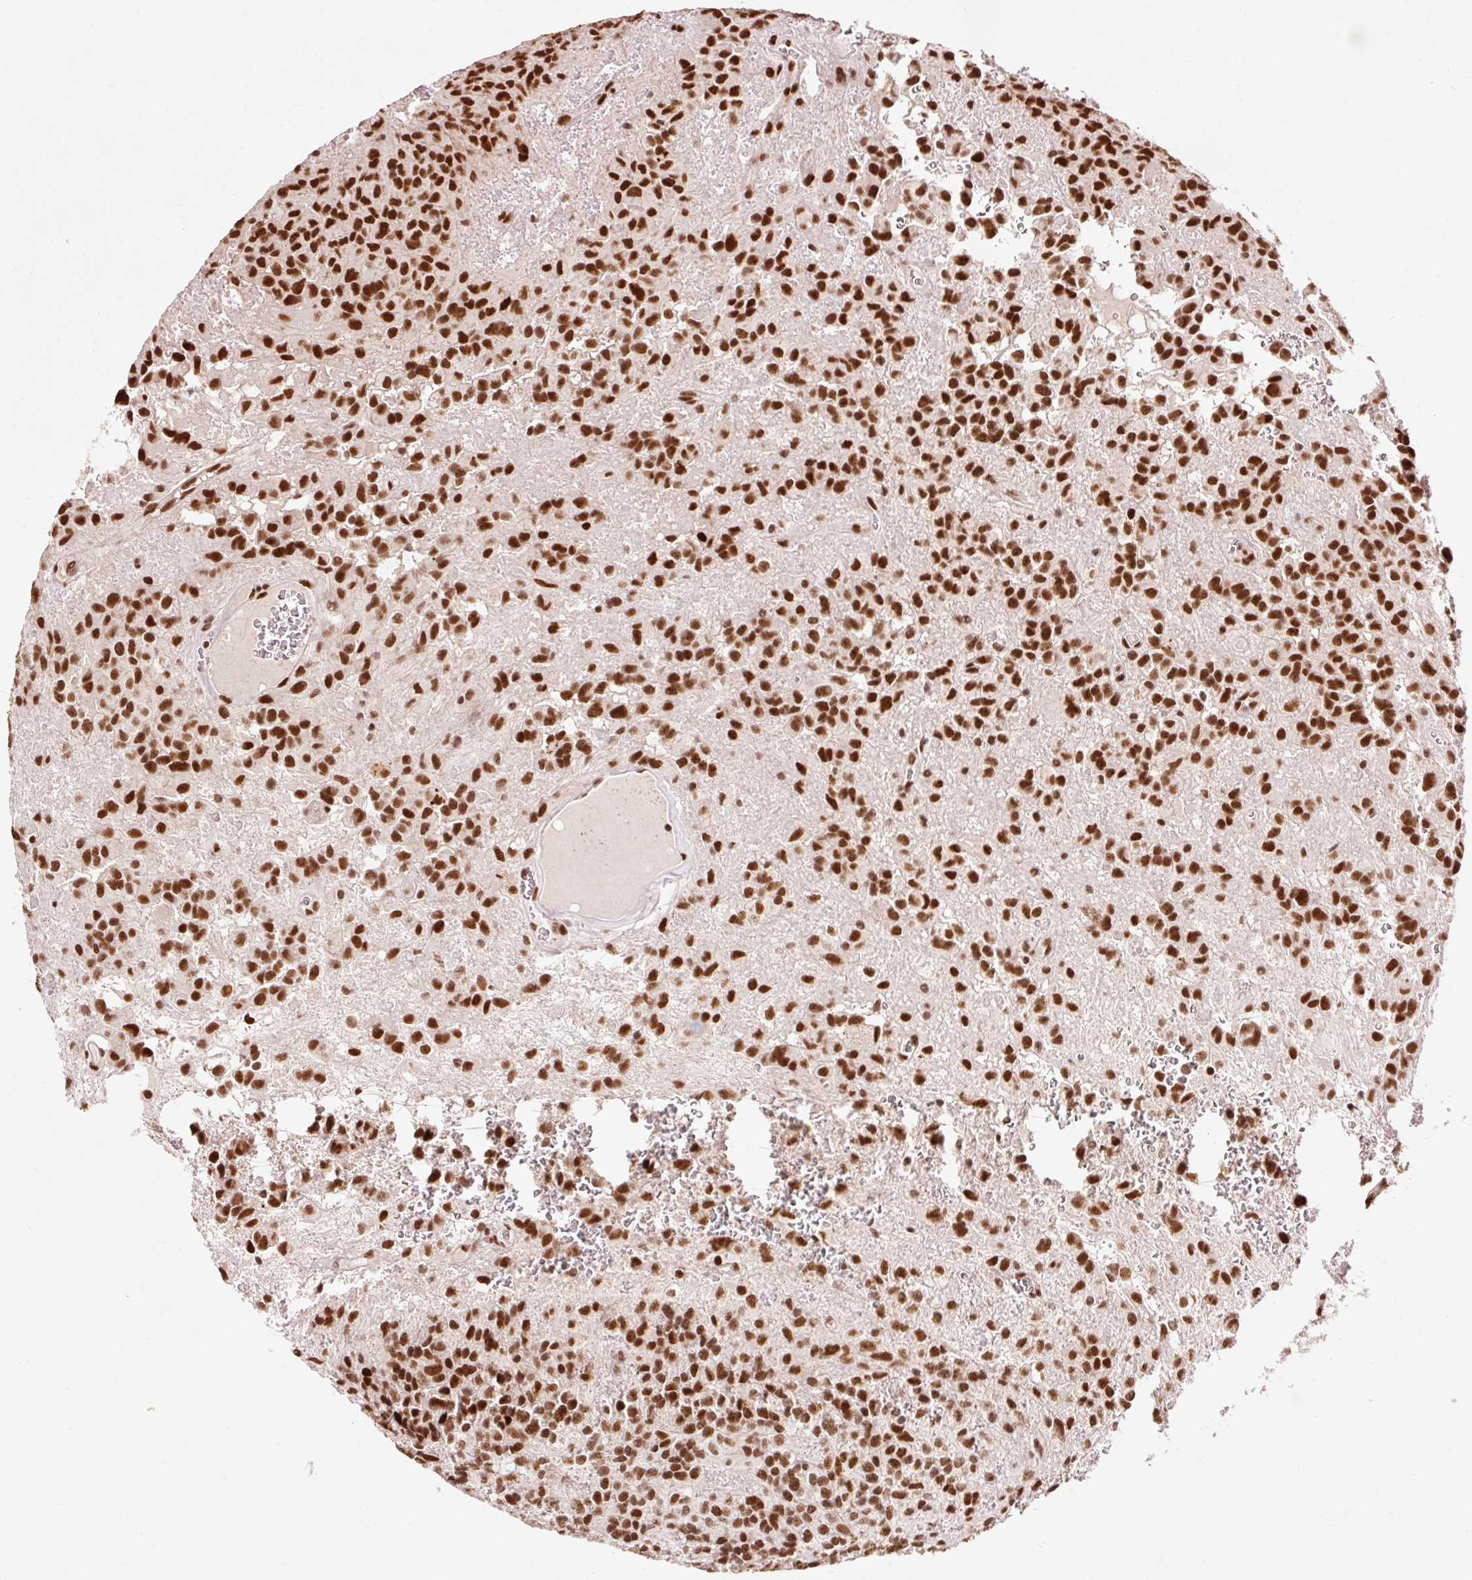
{"staining": {"intensity": "strong", "quantity": ">75%", "location": "nuclear"}, "tissue": "glioma", "cell_type": "Tumor cells", "image_type": "cancer", "snomed": [{"axis": "morphology", "description": "Glioma, malignant, Low grade"}, {"axis": "topography", "description": "Brain"}], "caption": "A photomicrograph of malignant glioma (low-grade) stained for a protein demonstrates strong nuclear brown staining in tumor cells.", "gene": "ZBTB44", "patient": {"sex": "male", "age": 56}}